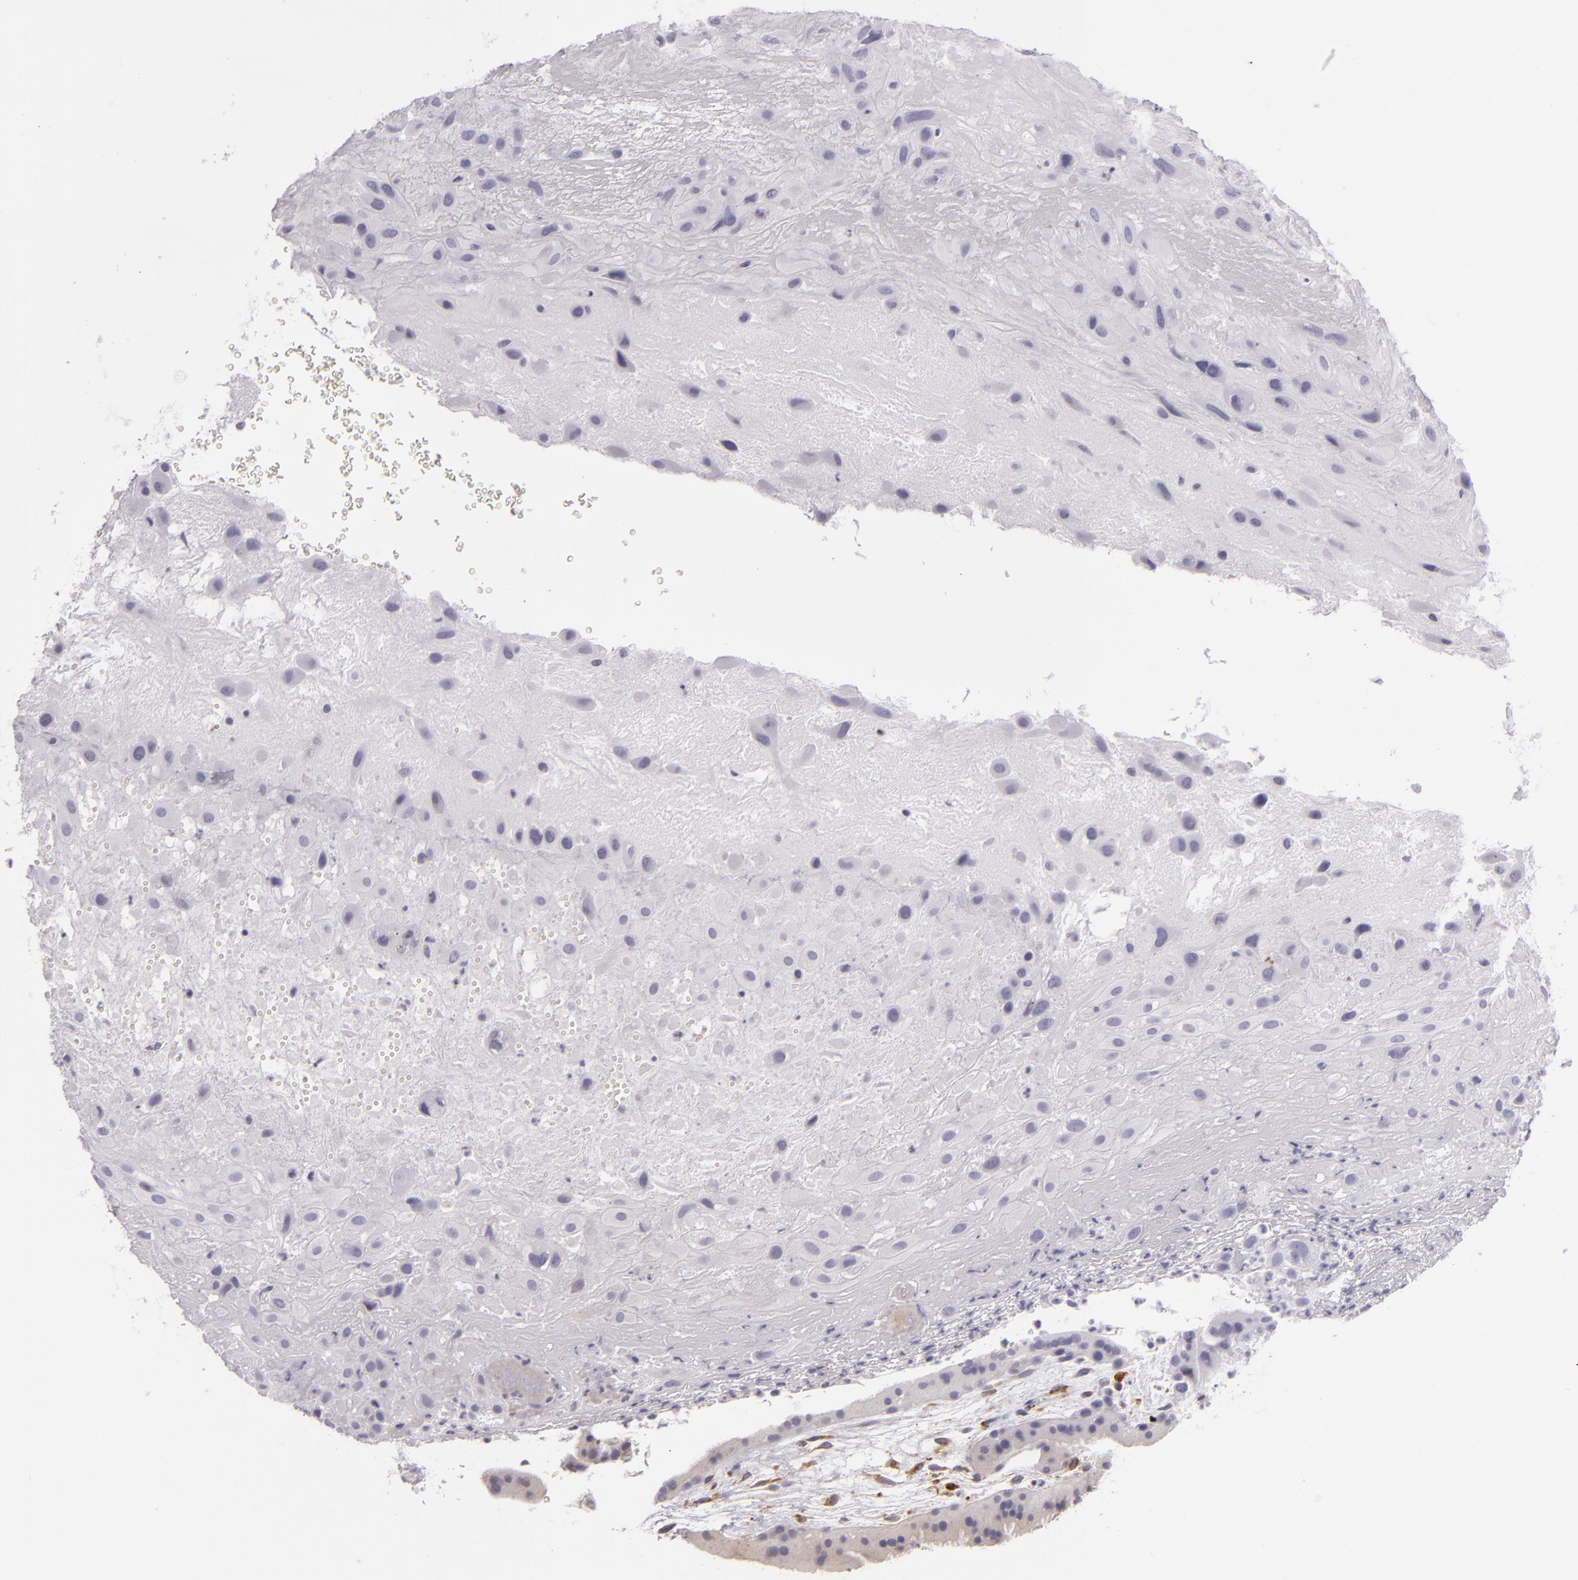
{"staining": {"intensity": "negative", "quantity": "none", "location": "none"}, "tissue": "placenta", "cell_type": "Decidual cells", "image_type": "normal", "snomed": [{"axis": "morphology", "description": "Normal tissue, NOS"}, {"axis": "topography", "description": "Placenta"}], "caption": "This is an IHC histopathology image of benign human placenta. There is no positivity in decidual cells.", "gene": "EGFL6", "patient": {"sex": "female", "age": 19}}